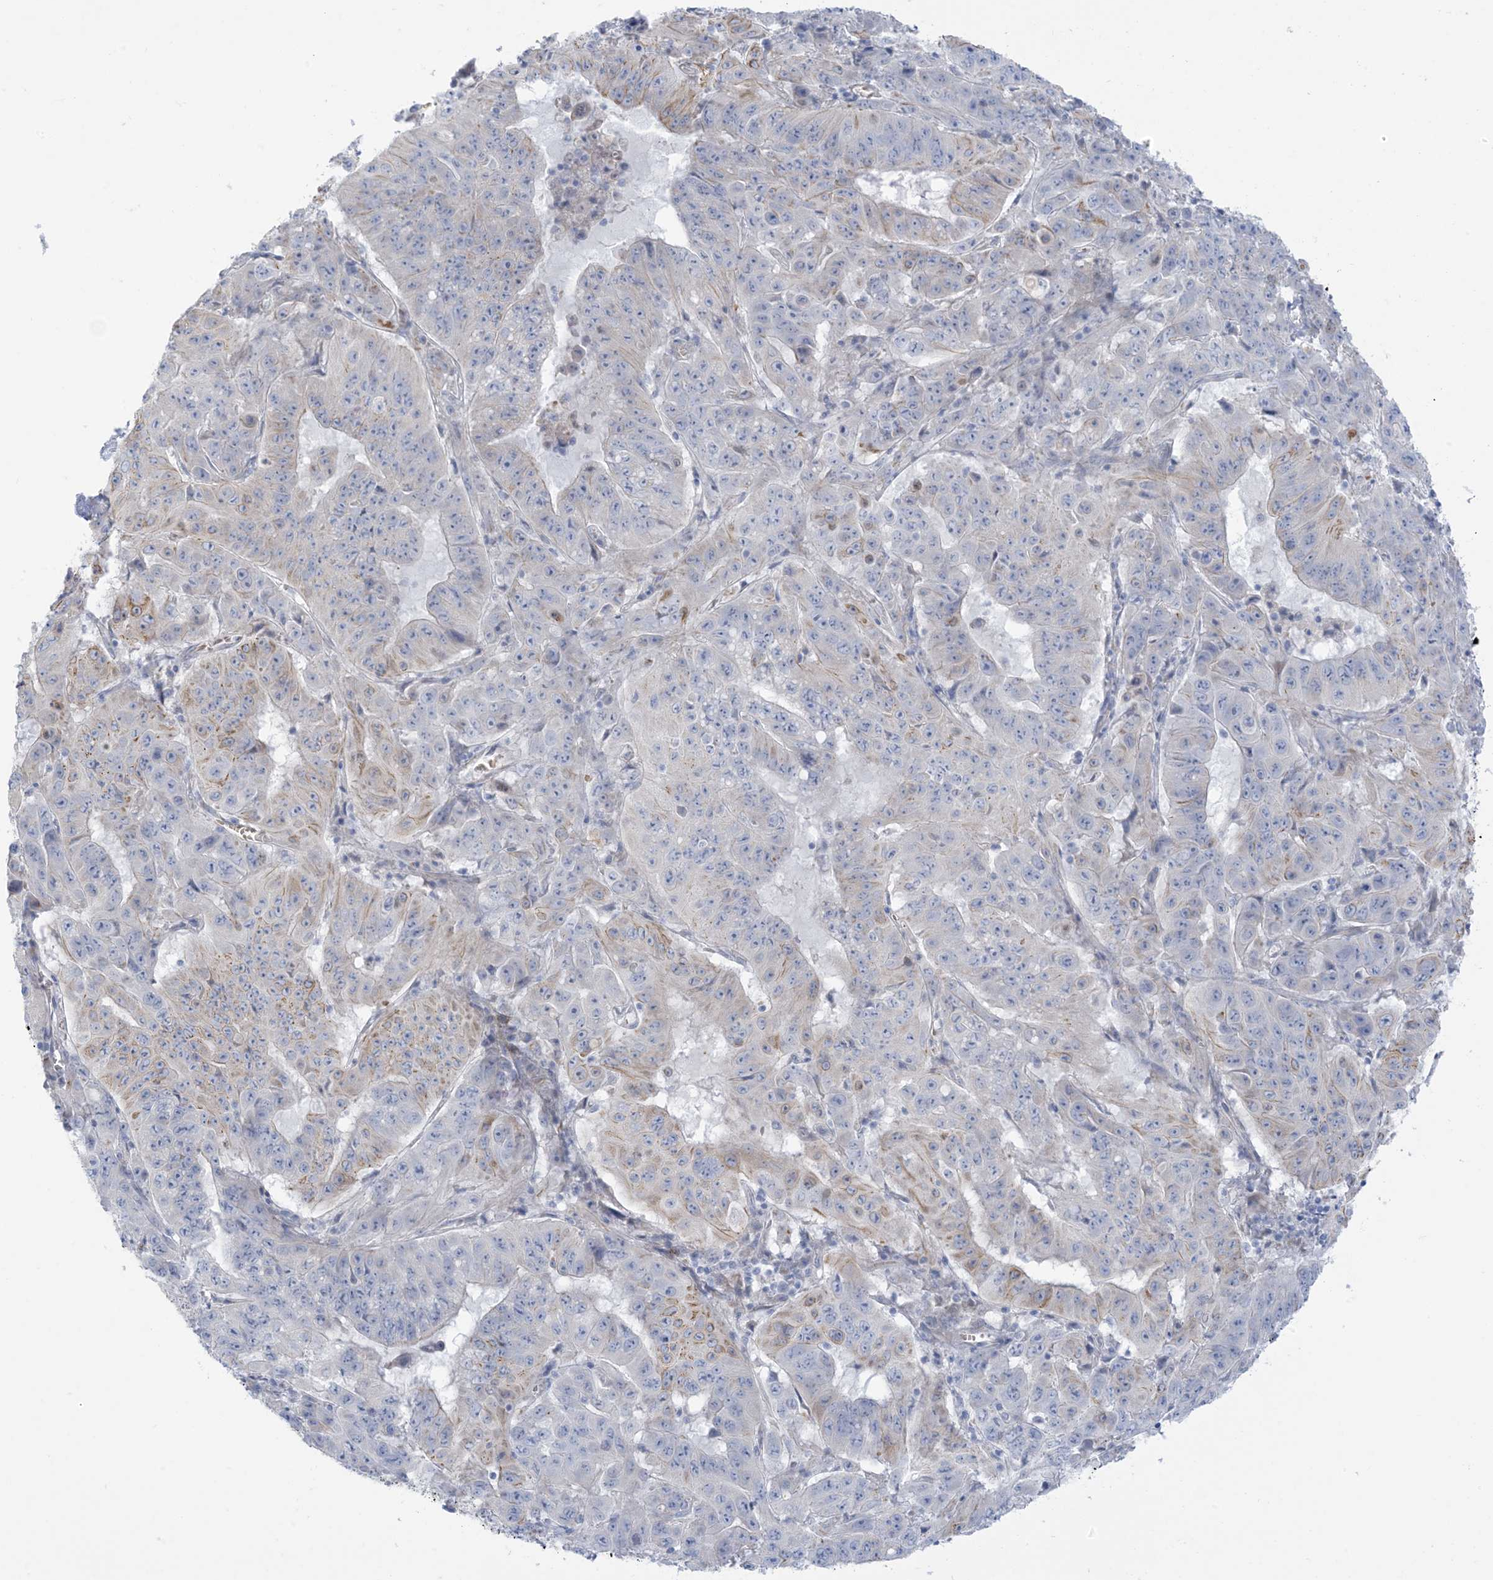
{"staining": {"intensity": "moderate", "quantity": "<25%", "location": "cytoplasmic/membranous"}, "tissue": "pancreatic cancer", "cell_type": "Tumor cells", "image_type": "cancer", "snomed": [{"axis": "morphology", "description": "Adenocarcinoma, NOS"}, {"axis": "topography", "description": "Pancreas"}], "caption": "Tumor cells exhibit moderate cytoplasmic/membranous staining in approximately <25% of cells in pancreatic cancer. (DAB IHC, brown staining for protein, blue staining for nuclei).", "gene": "XIRP2", "patient": {"sex": "male", "age": 63}}